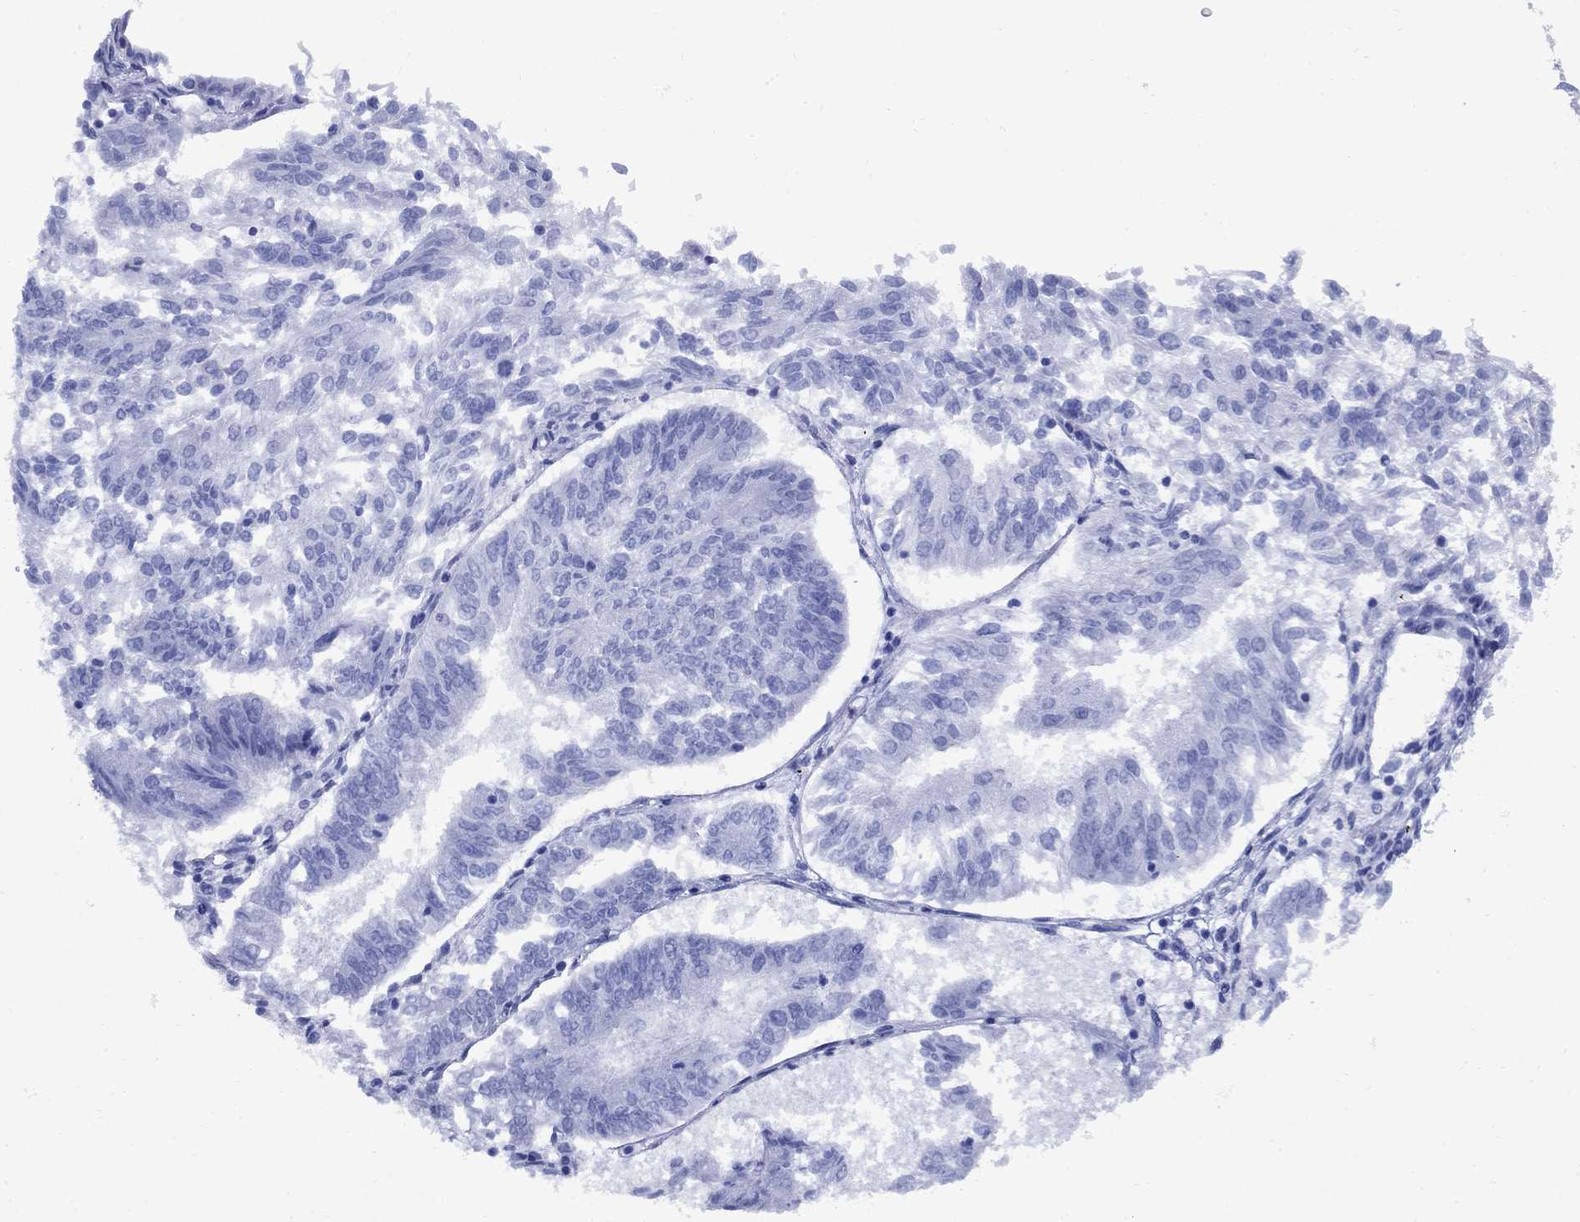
{"staining": {"intensity": "negative", "quantity": "none", "location": "none"}, "tissue": "endometrial cancer", "cell_type": "Tumor cells", "image_type": "cancer", "snomed": [{"axis": "morphology", "description": "Adenocarcinoma, NOS"}, {"axis": "topography", "description": "Endometrium"}], "caption": "This is an immunohistochemistry (IHC) photomicrograph of human adenocarcinoma (endometrial). There is no positivity in tumor cells.", "gene": "SMCP", "patient": {"sex": "female", "age": 58}}